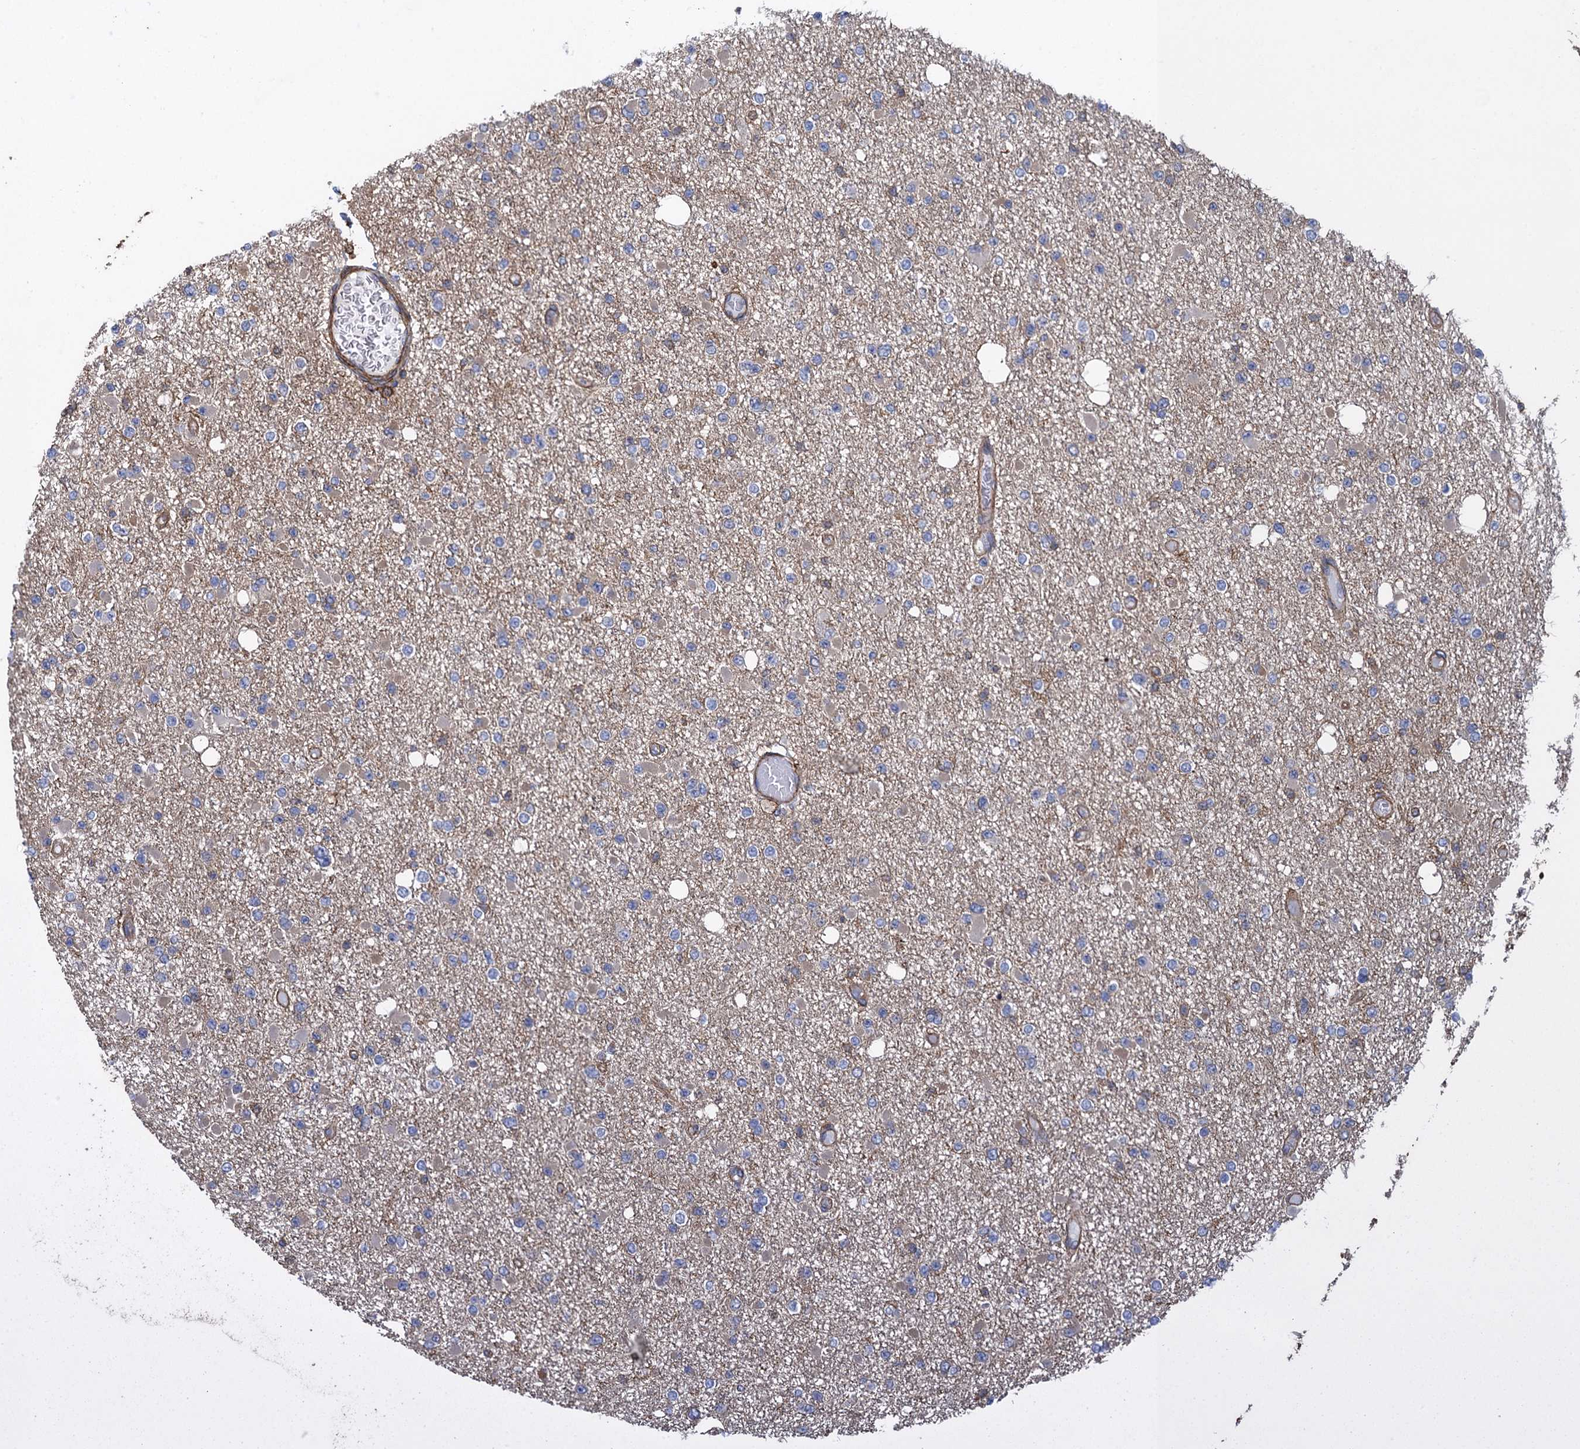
{"staining": {"intensity": "weak", "quantity": "<25%", "location": "cytoplasmic/membranous"}, "tissue": "glioma", "cell_type": "Tumor cells", "image_type": "cancer", "snomed": [{"axis": "morphology", "description": "Glioma, malignant, Low grade"}, {"axis": "topography", "description": "Brain"}], "caption": "Immunohistochemistry of human malignant glioma (low-grade) demonstrates no expression in tumor cells. (DAB IHC visualized using brightfield microscopy, high magnification).", "gene": "PROSER2", "patient": {"sex": "female", "age": 22}}